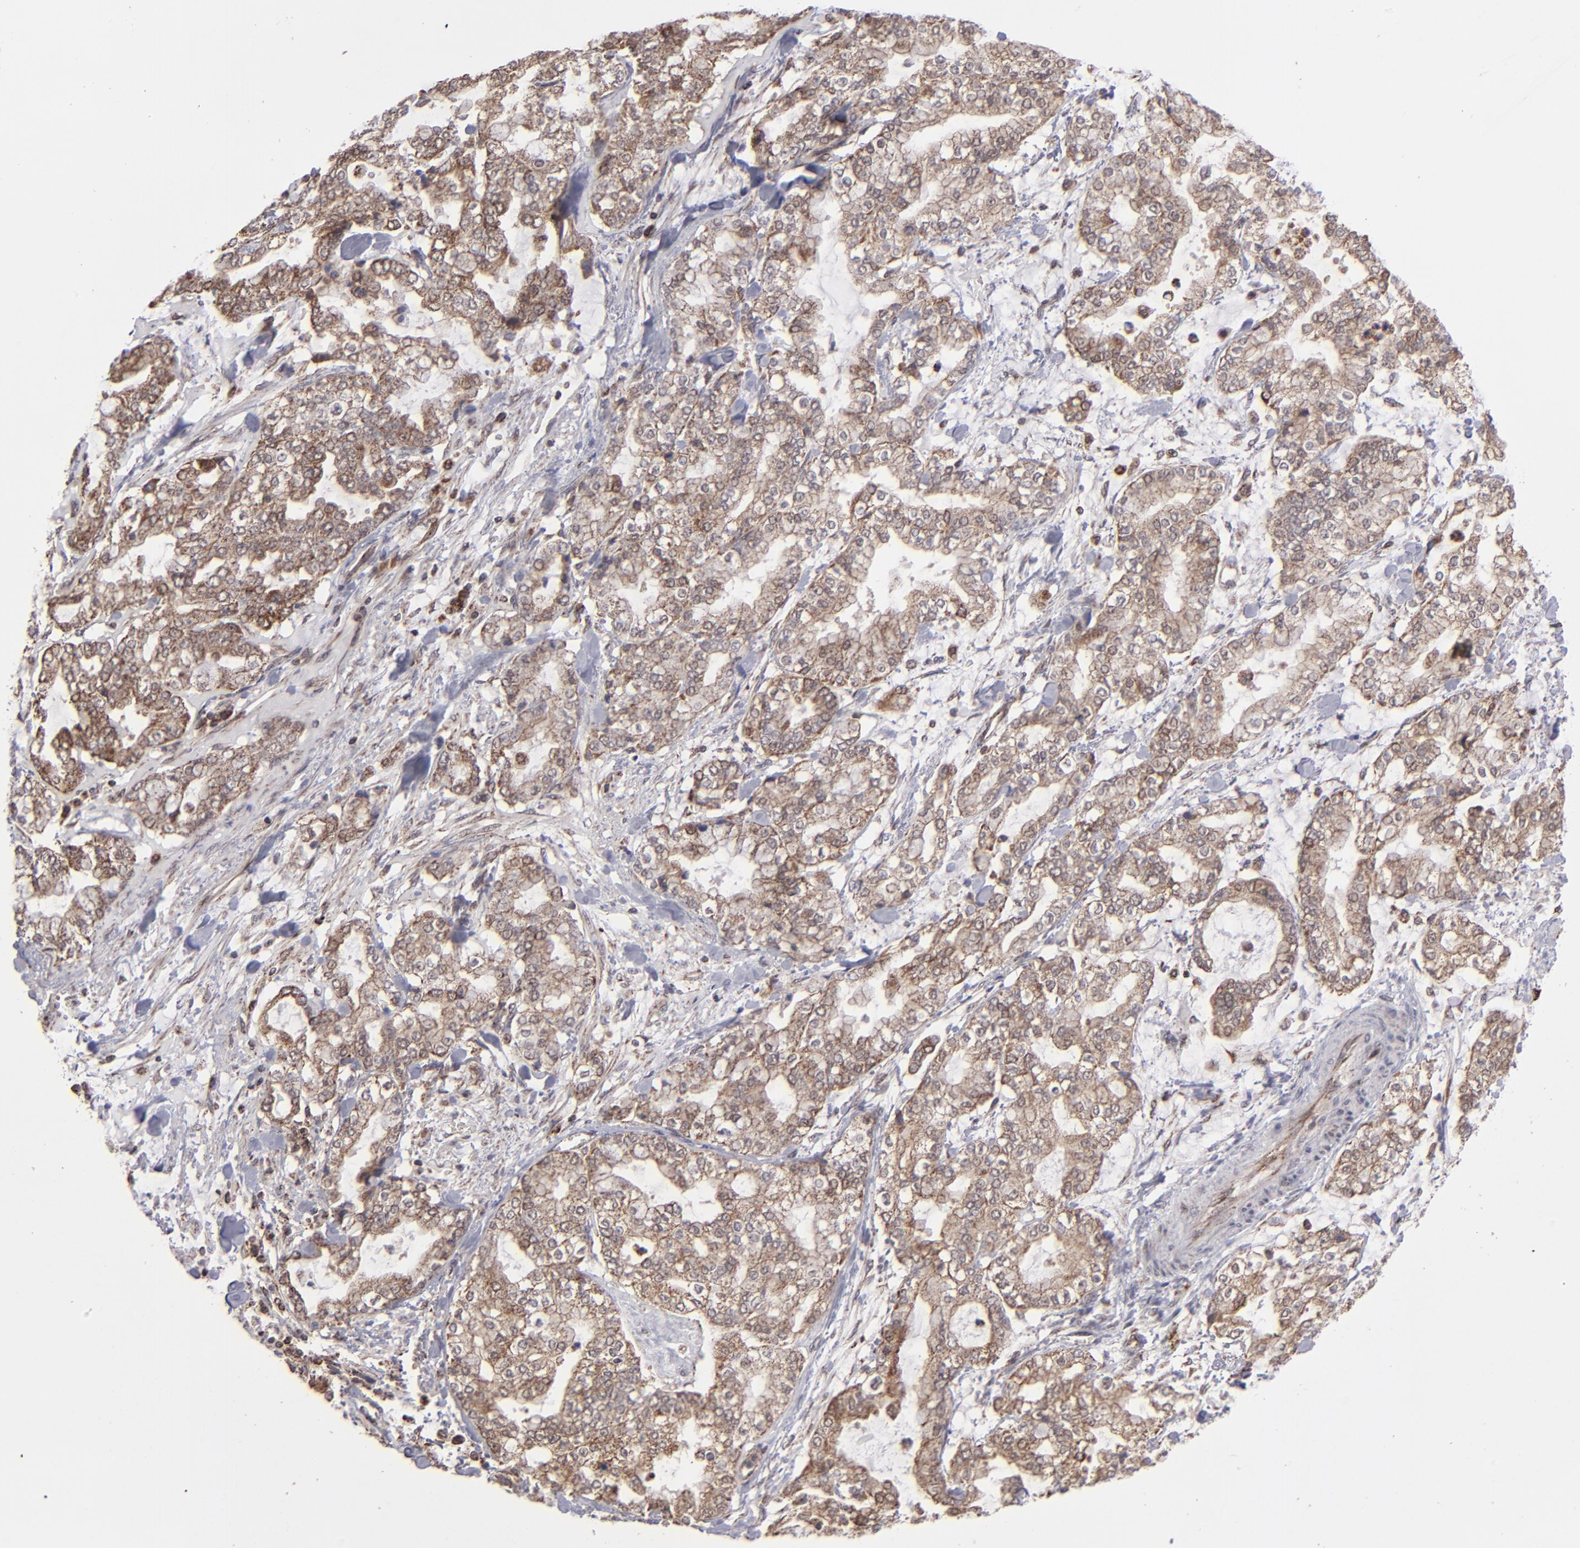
{"staining": {"intensity": "moderate", "quantity": ">75%", "location": "cytoplasmic/membranous"}, "tissue": "stomach cancer", "cell_type": "Tumor cells", "image_type": "cancer", "snomed": [{"axis": "morphology", "description": "Normal tissue, NOS"}, {"axis": "morphology", "description": "Adenocarcinoma, NOS"}, {"axis": "topography", "description": "Stomach, upper"}, {"axis": "topography", "description": "Stomach"}], "caption": "The photomicrograph displays staining of adenocarcinoma (stomach), revealing moderate cytoplasmic/membranous protein expression (brown color) within tumor cells.", "gene": "SLC15A1", "patient": {"sex": "male", "age": 76}}